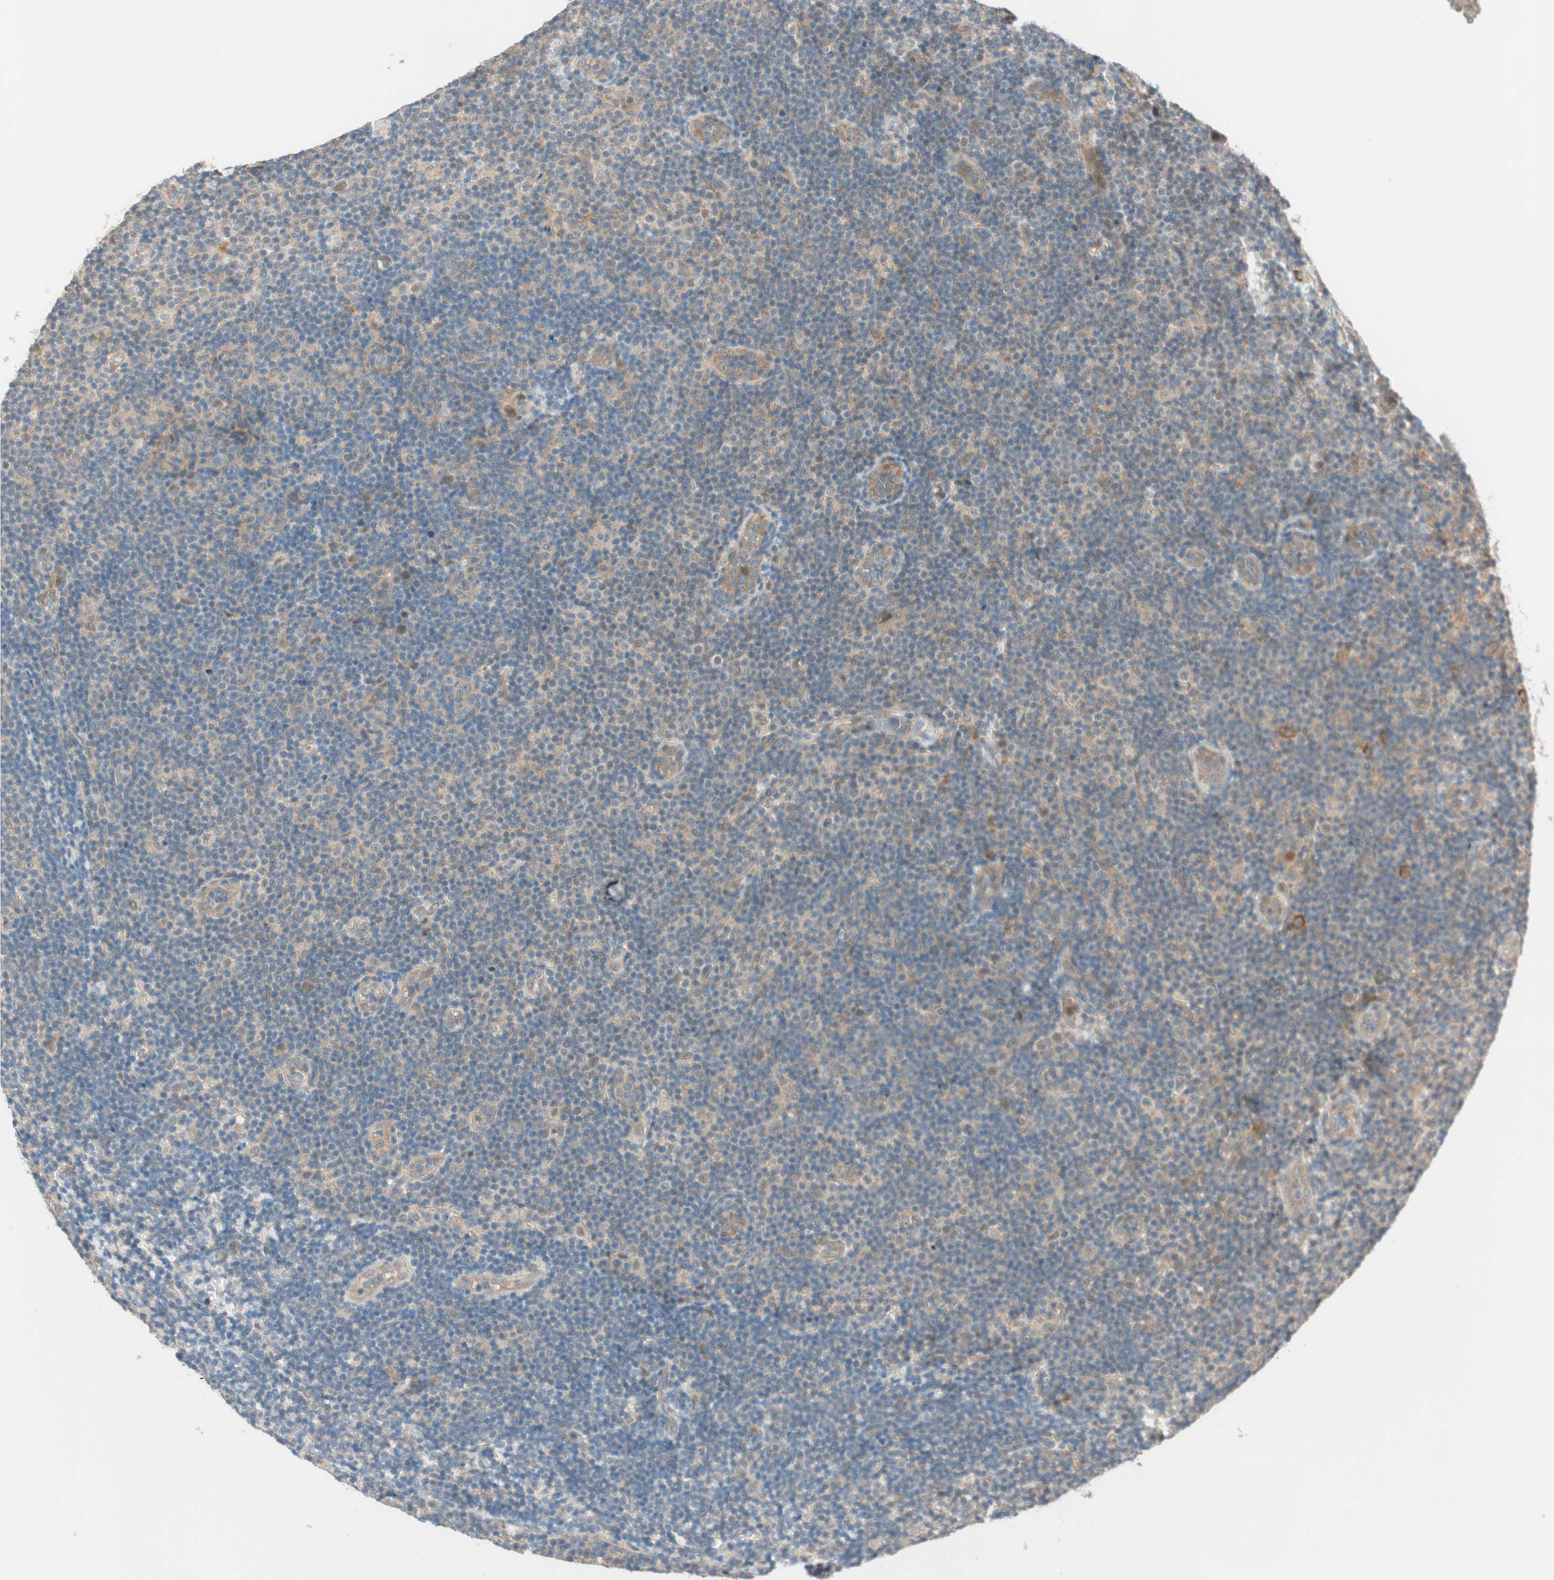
{"staining": {"intensity": "moderate", "quantity": "<25%", "location": "cytoplasmic/membranous"}, "tissue": "lymphoma", "cell_type": "Tumor cells", "image_type": "cancer", "snomed": [{"axis": "morphology", "description": "Malignant lymphoma, non-Hodgkin's type, Low grade"}, {"axis": "topography", "description": "Lymph node"}], "caption": "This photomicrograph shows IHC staining of low-grade malignant lymphoma, non-Hodgkin's type, with low moderate cytoplasmic/membranous expression in about <25% of tumor cells.", "gene": "PSMD8", "patient": {"sex": "male", "age": 83}}